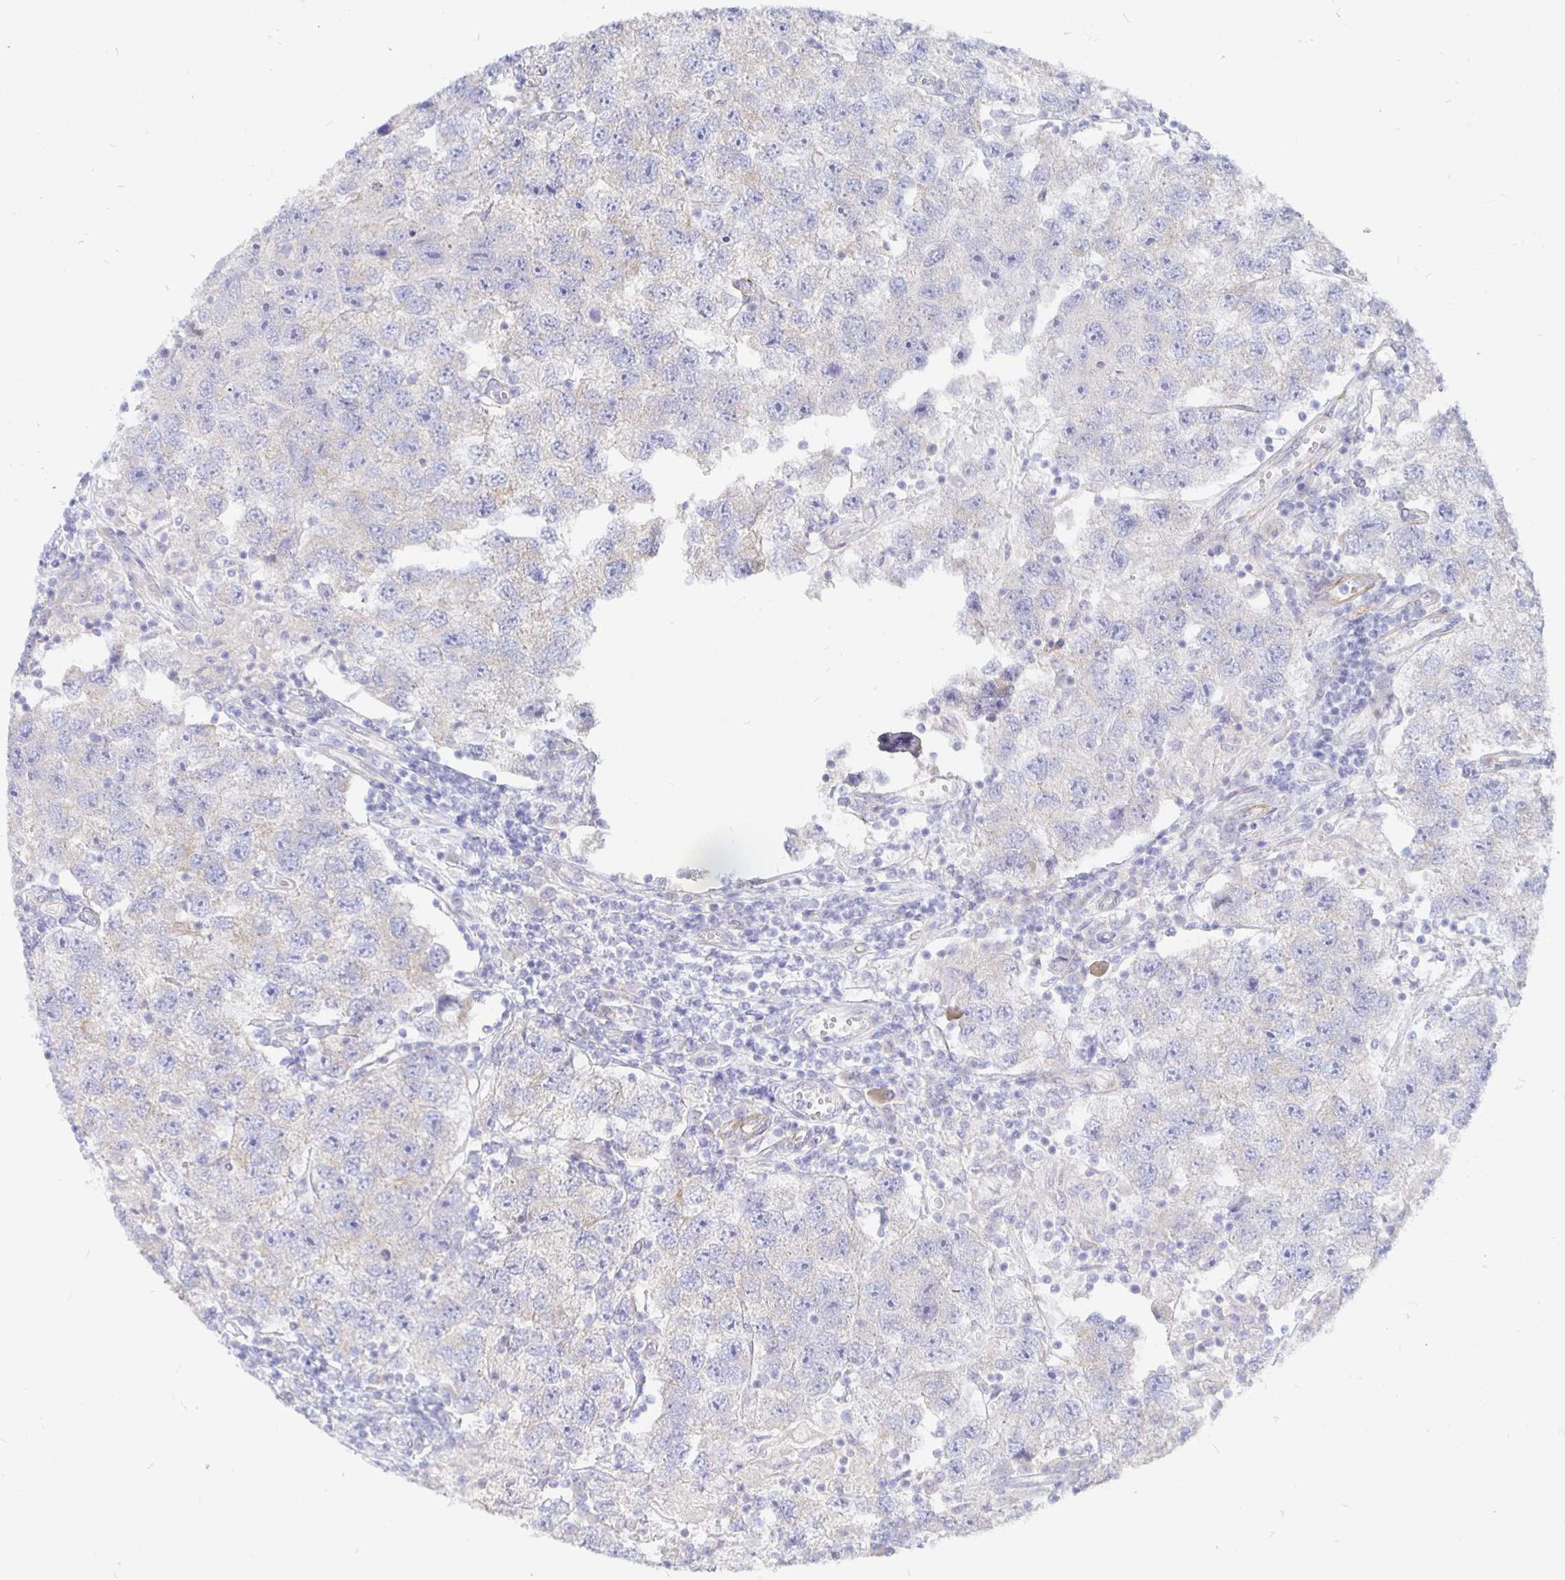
{"staining": {"intensity": "negative", "quantity": "none", "location": "none"}, "tissue": "testis cancer", "cell_type": "Tumor cells", "image_type": "cancer", "snomed": [{"axis": "morphology", "description": "Seminoma, NOS"}, {"axis": "topography", "description": "Testis"}], "caption": "Tumor cells are negative for protein expression in human testis cancer. (DAB (3,3'-diaminobenzidine) immunohistochemistry (IHC), high magnification).", "gene": "COX16", "patient": {"sex": "male", "age": 26}}